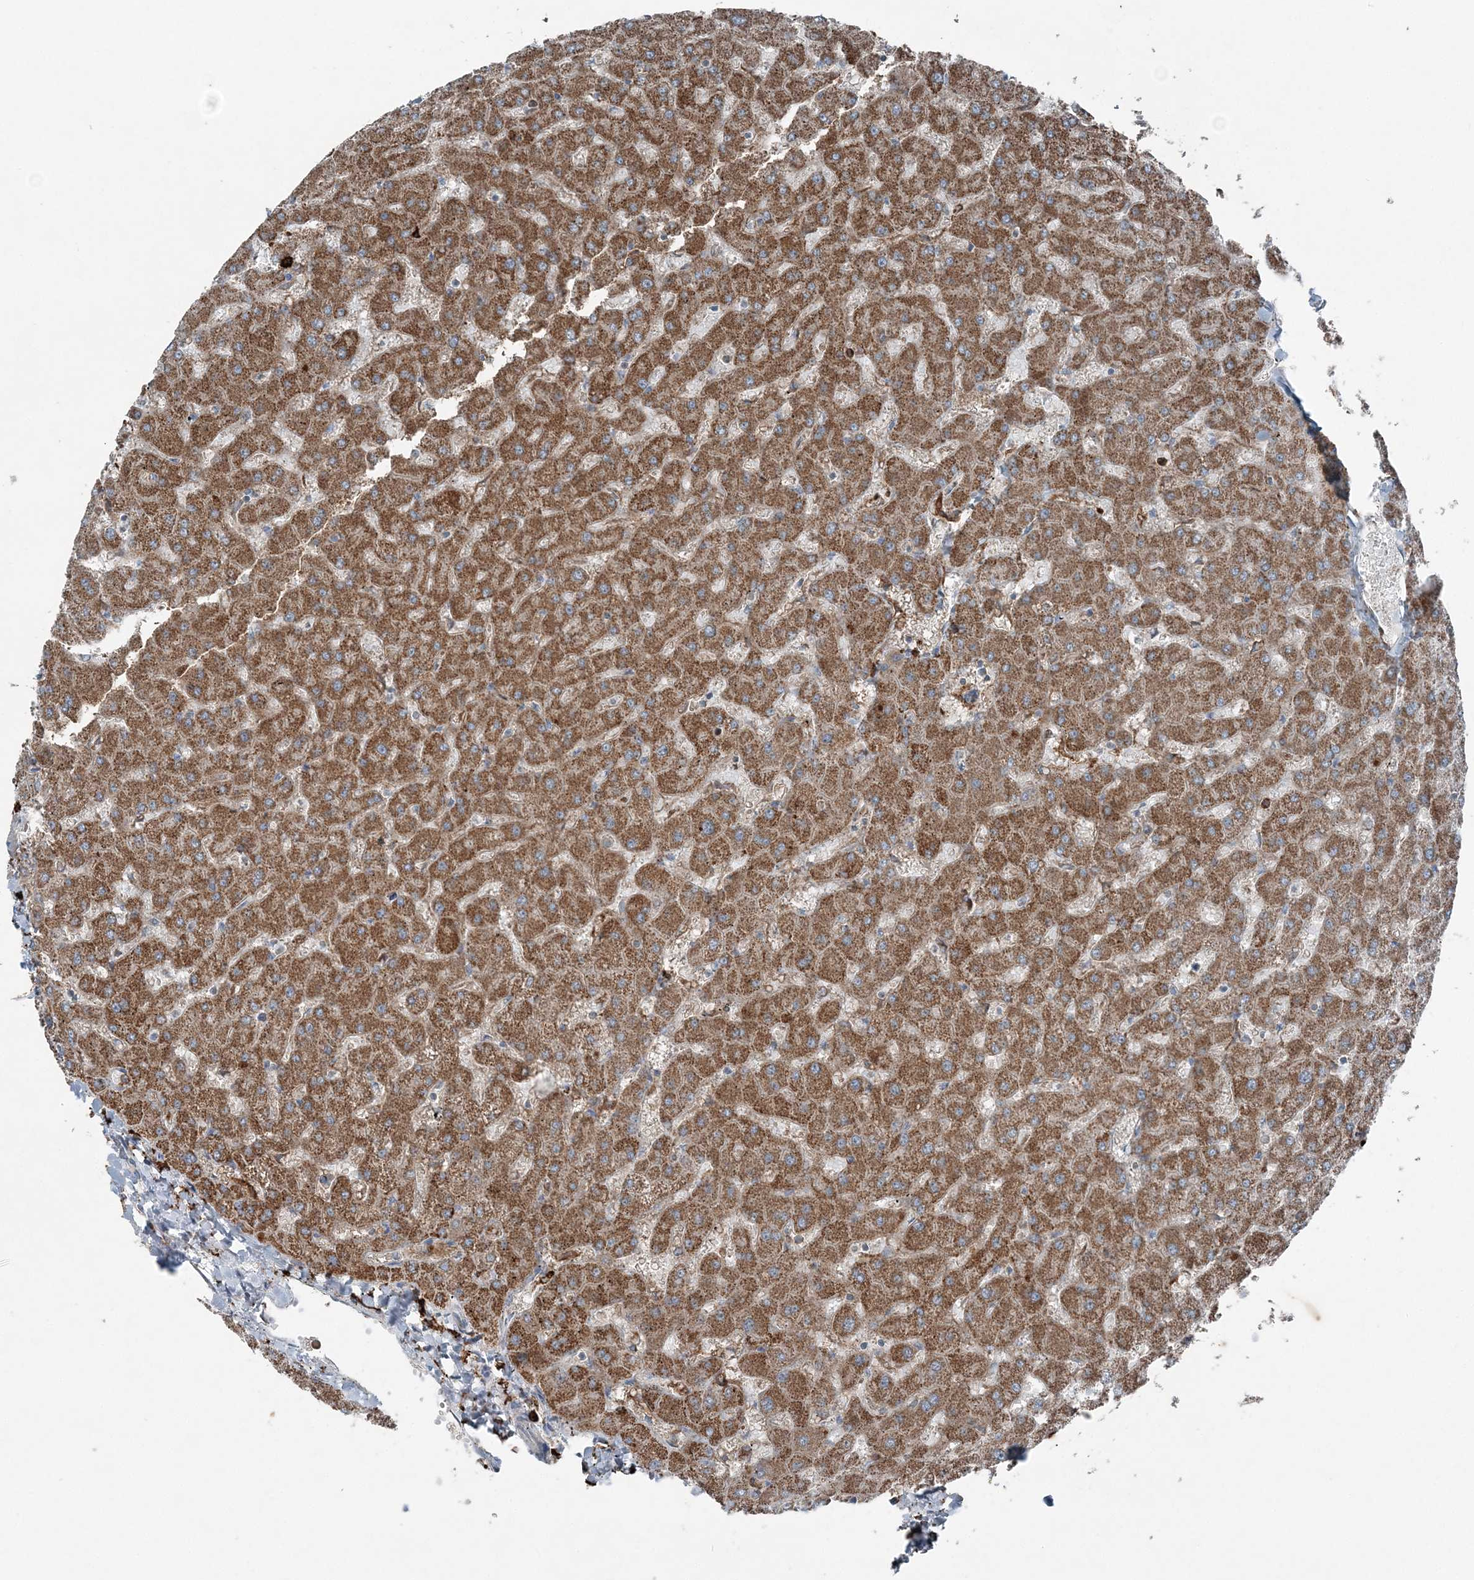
{"staining": {"intensity": "negative", "quantity": "none", "location": "none"}, "tissue": "liver", "cell_type": "Cholangiocytes", "image_type": "normal", "snomed": [{"axis": "morphology", "description": "Normal tissue, NOS"}, {"axis": "topography", "description": "Liver"}], "caption": "Immunohistochemistry (IHC) of normal human liver reveals no expression in cholangiocytes.", "gene": "KY", "patient": {"sex": "female", "age": 63}}